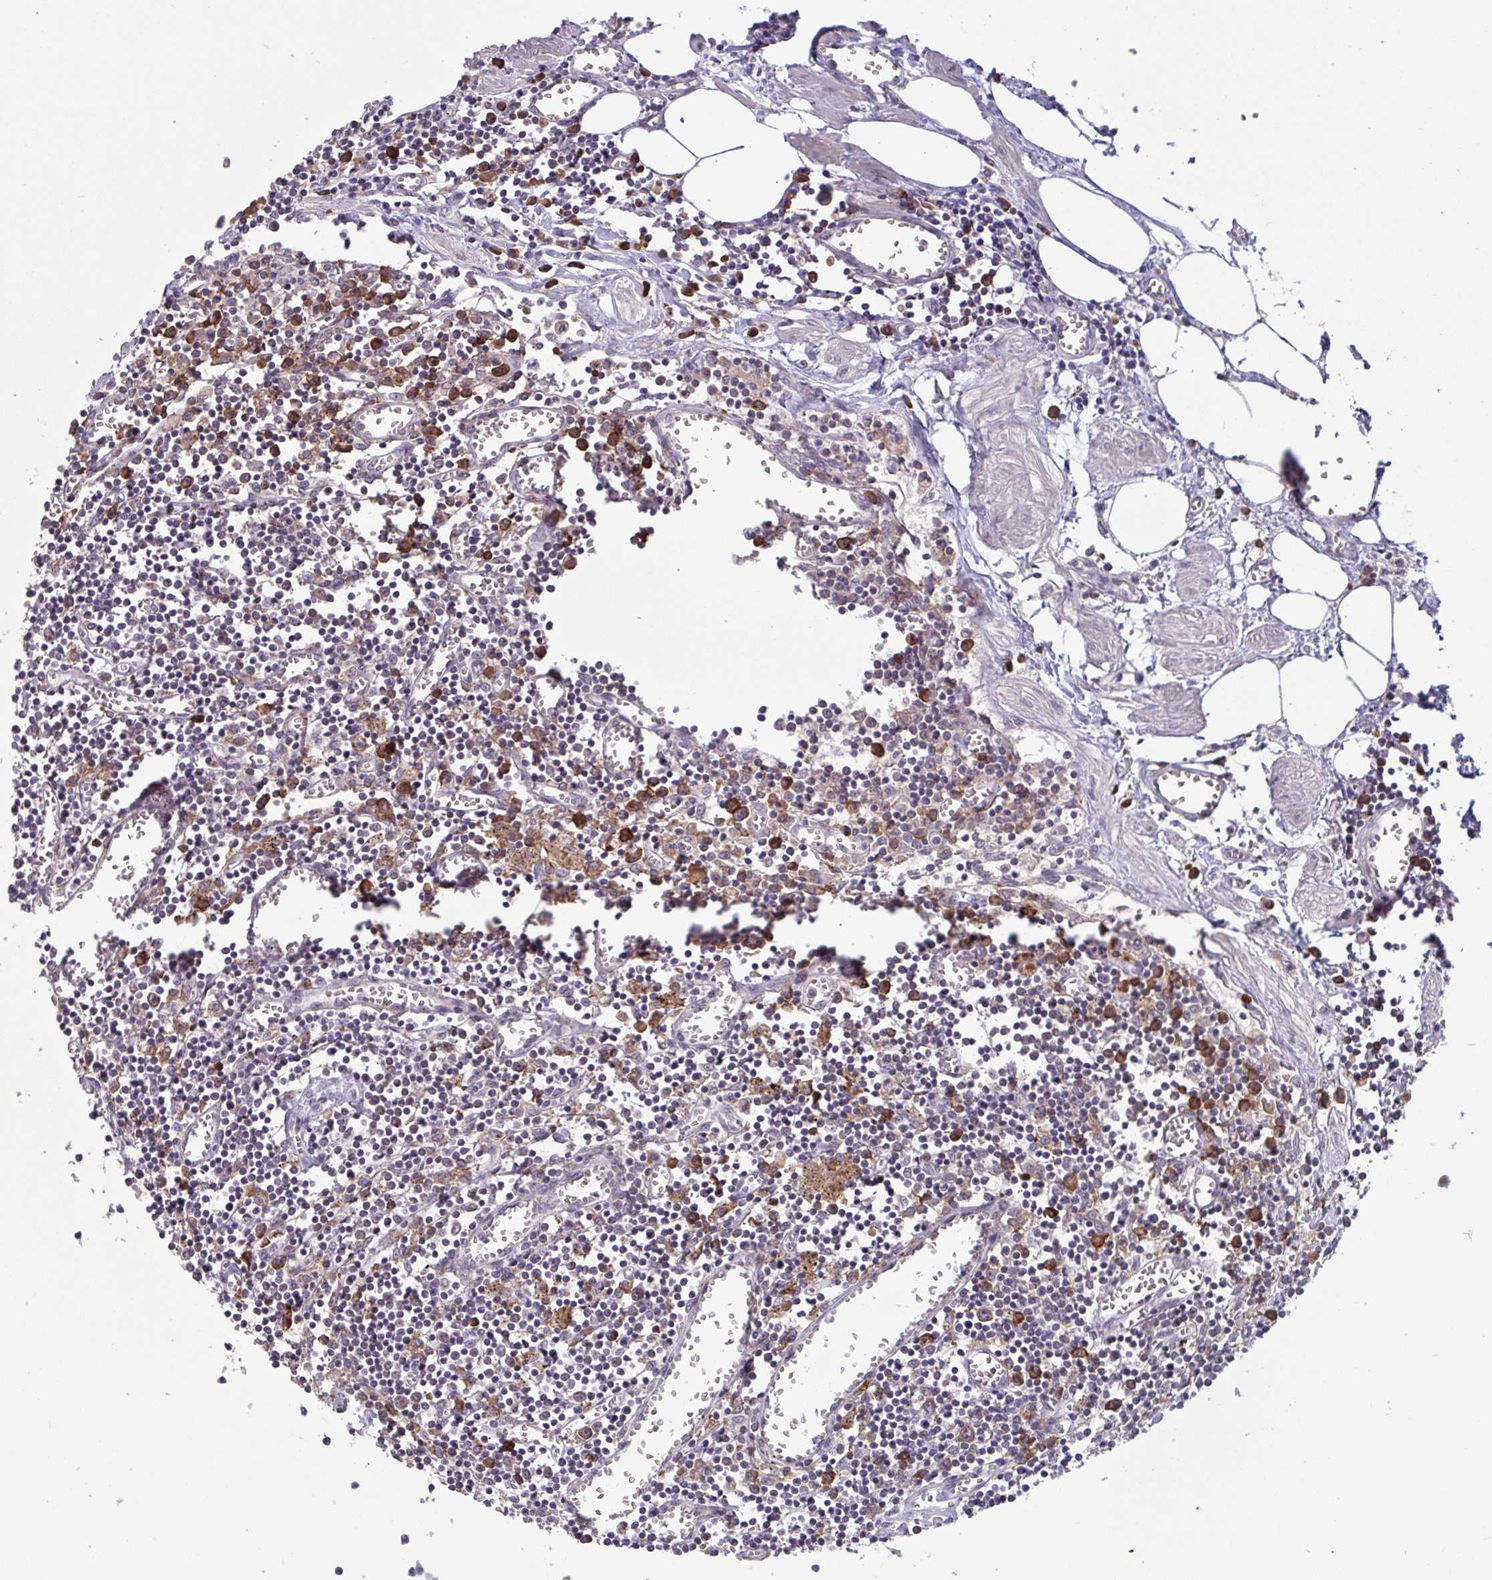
{"staining": {"intensity": "moderate", "quantity": "<25%", "location": "cytoplasmic/membranous"}, "tissue": "lymph node", "cell_type": "Germinal center cells", "image_type": "normal", "snomed": [{"axis": "morphology", "description": "Normal tissue, NOS"}, {"axis": "topography", "description": "Lymph node"}], "caption": "Immunohistochemistry (IHC) micrograph of benign lymph node: lymph node stained using immunohistochemistry displays low levels of moderate protein expression localized specifically in the cytoplasmic/membranous of germinal center cells, appearing as a cytoplasmic/membranous brown color.", "gene": "CD1E", "patient": {"sex": "male", "age": 66}}